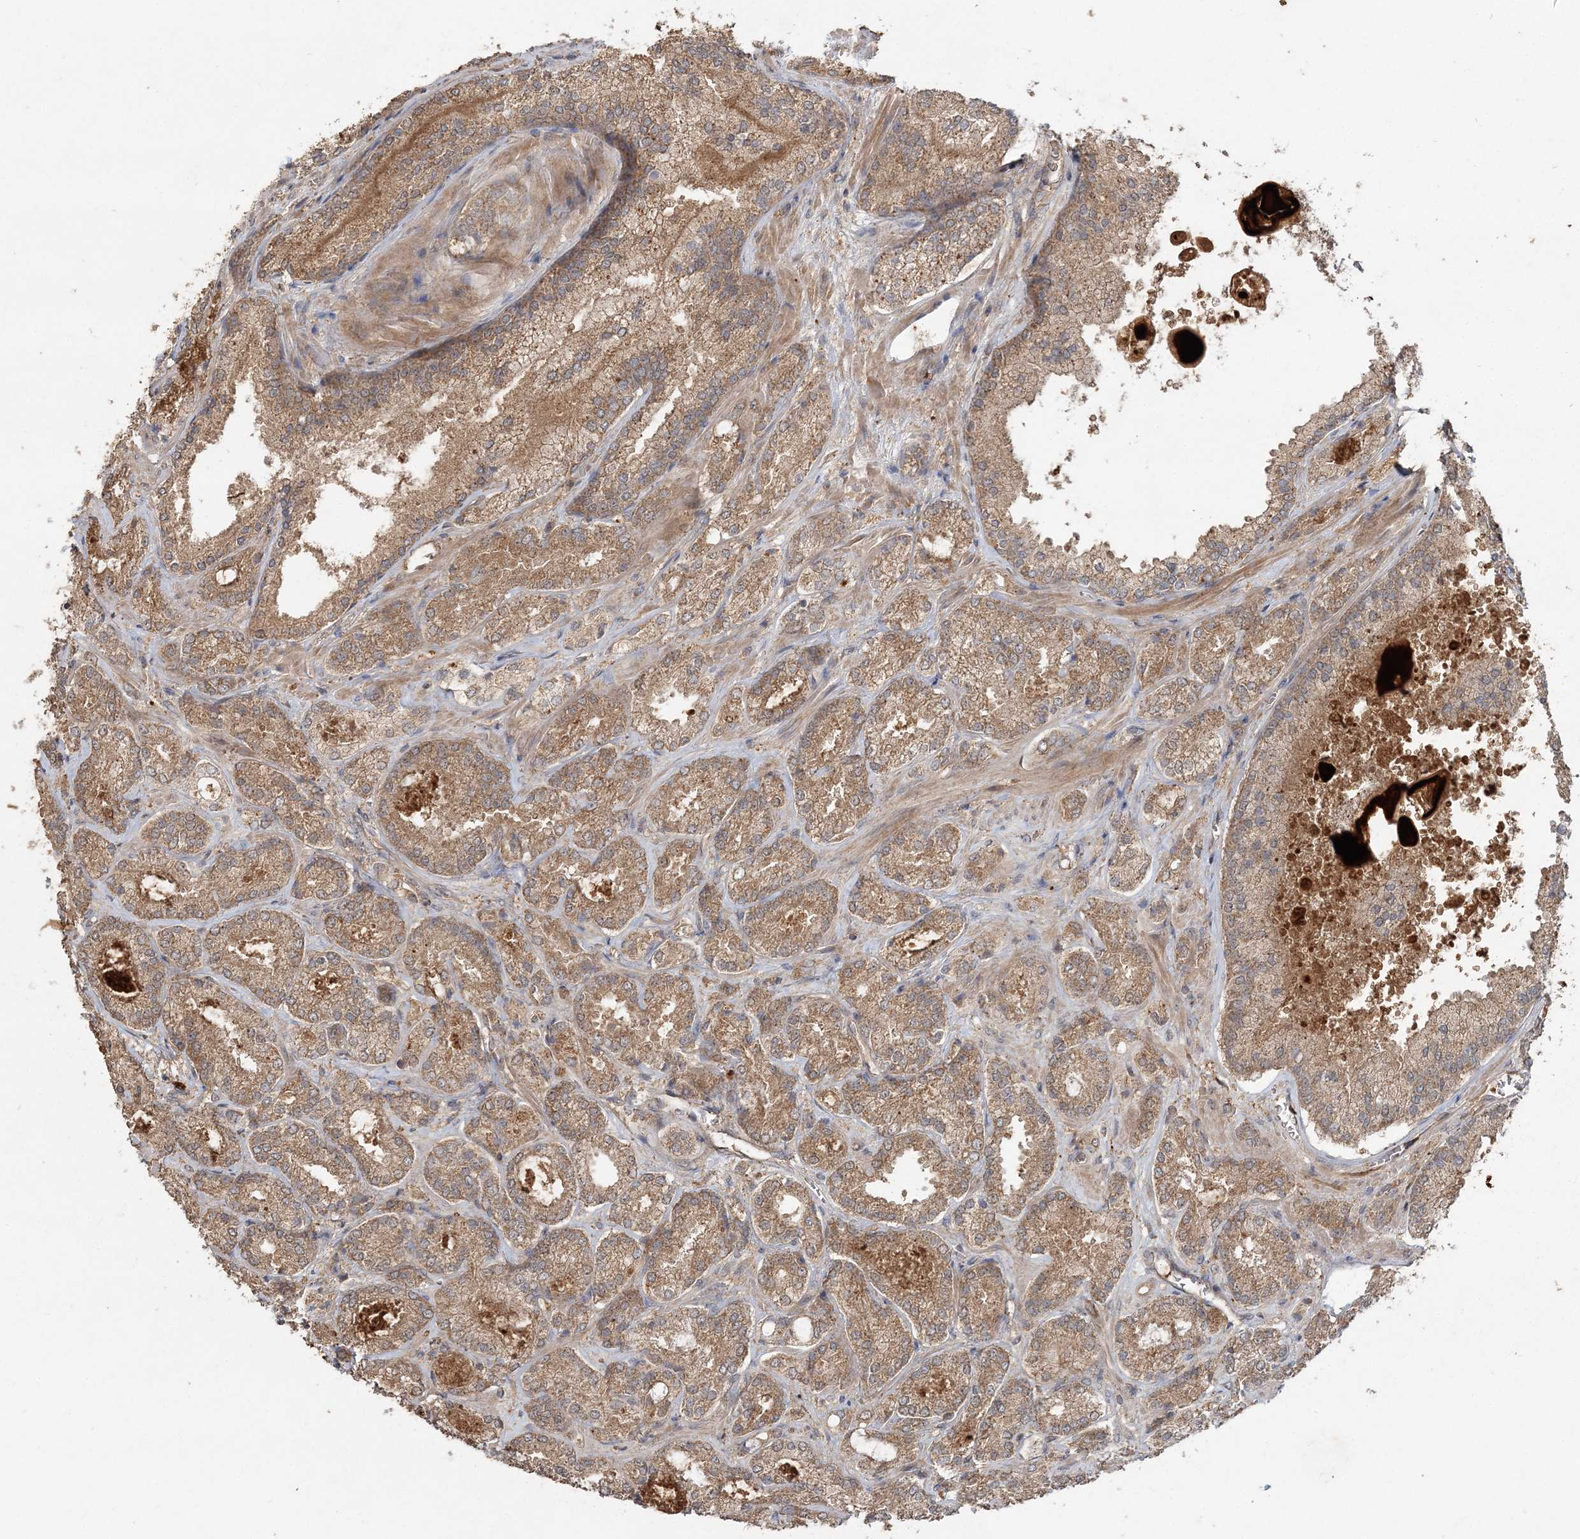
{"staining": {"intensity": "moderate", "quantity": ">75%", "location": "cytoplasmic/membranous"}, "tissue": "prostate cancer", "cell_type": "Tumor cells", "image_type": "cancer", "snomed": [{"axis": "morphology", "description": "Adenocarcinoma, Low grade"}, {"axis": "topography", "description": "Prostate"}], "caption": "Human prostate low-grade adenocarcinoma stained with a protein marker demonstrates moderate staining in tumor cells.", "gene": "SPRY1", "patient": {"sex": "male", "age": 74}}